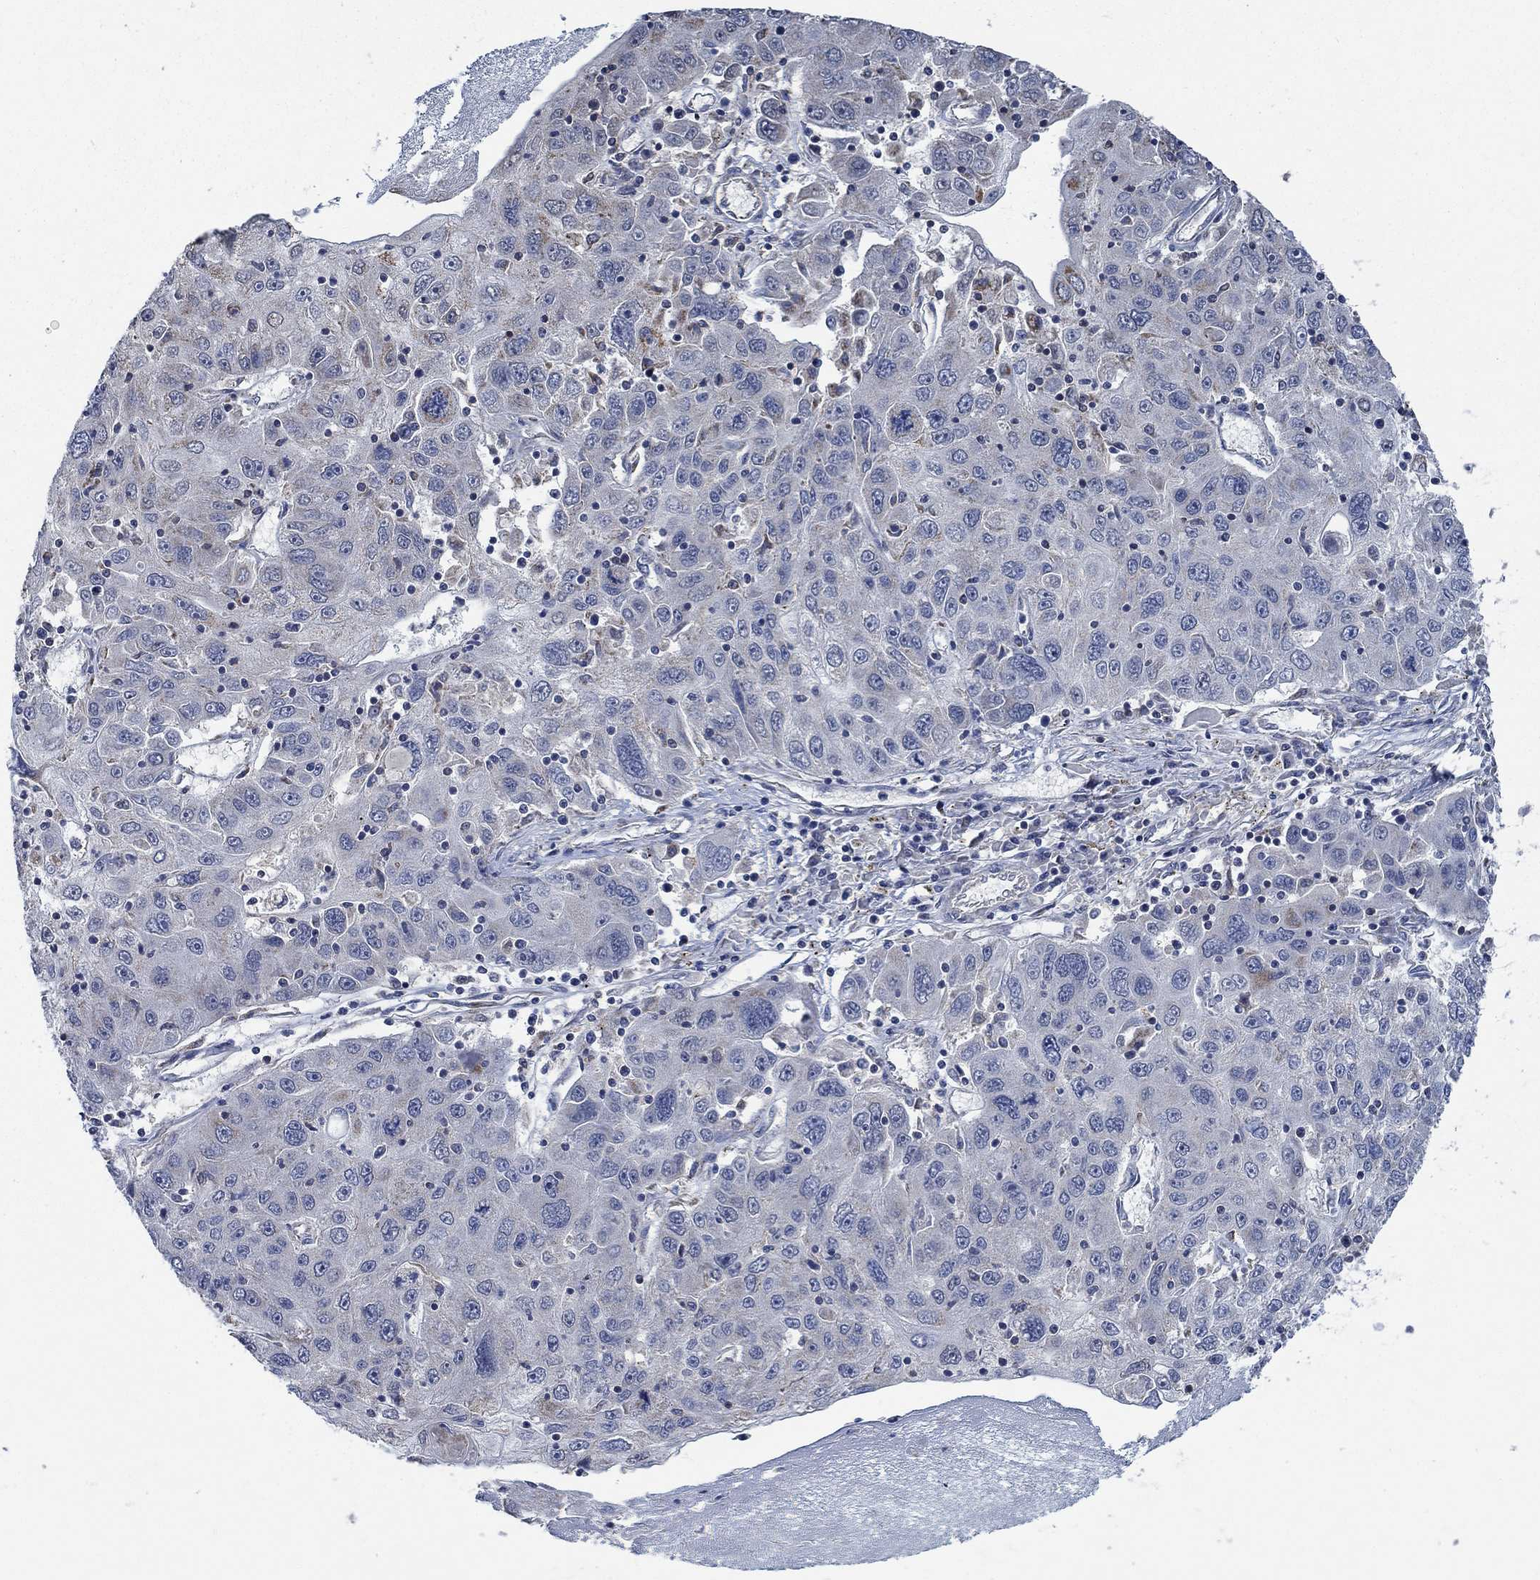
{"staining": {"intensity": "weak", "quantity": "<25%", "location": "cytoplasmic/membranous"}, "tissue": "stomach cancer", "cell_type": "Tumor cells", "image_type": "cancer", "snomed": [{"axis": "morphology", "description": "Adenocarcinoma, NOS"}, {"axis": "topography", "description": "Stomach"}], "caption": "Tumor cells are negative for brown protein staining in stomach cancer.", "gene": "STXBP6", "patient": {"sex": "male", "age": 56}}